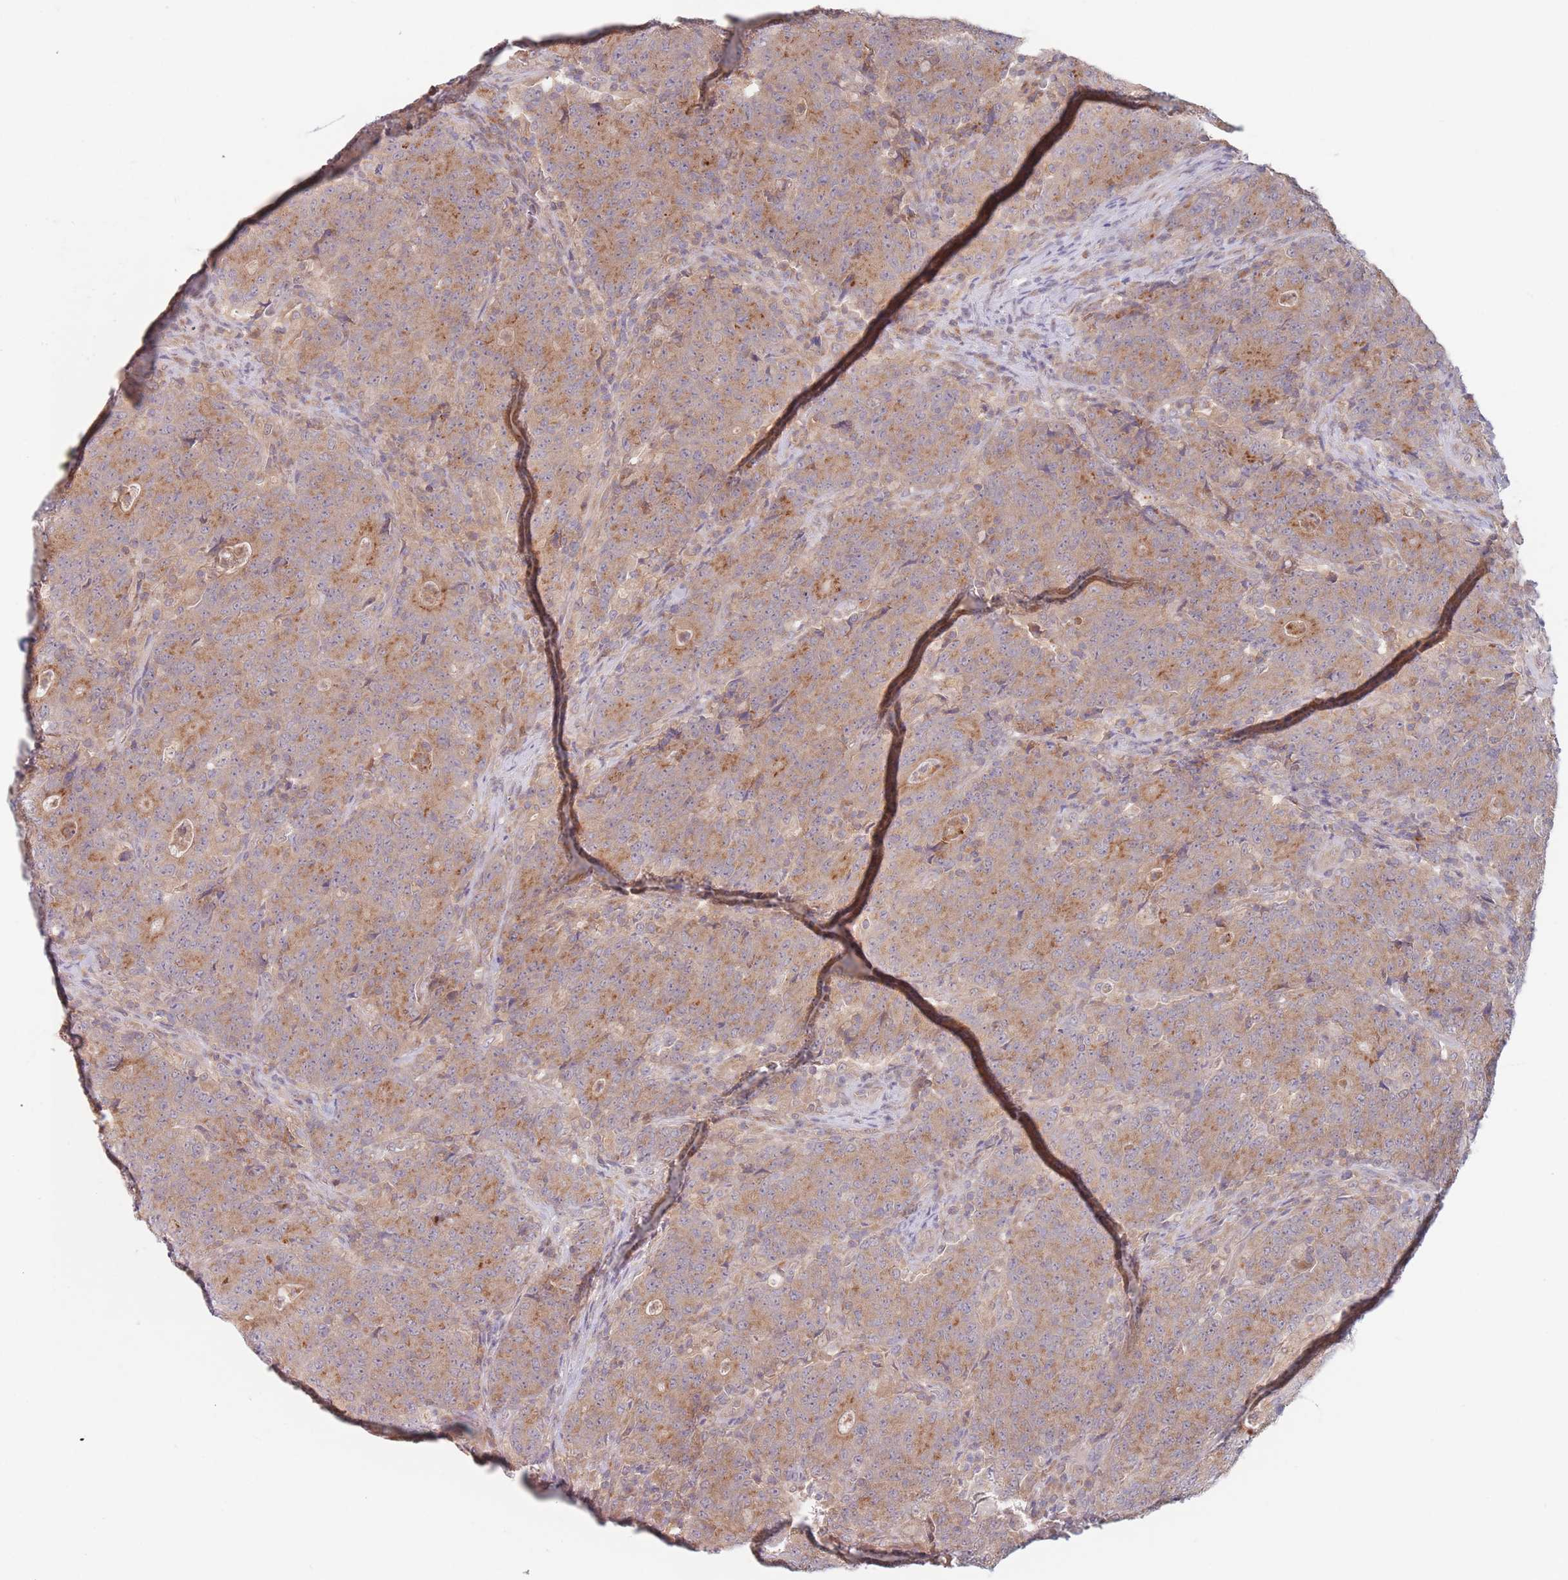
{"staining": {"intensity": "moderate", "quantity": "25%-75%", "location": "cytoplasmic/membranous"}, "tissue": "colorectal cancer", "cell_type": "Tumor cells", "image_type": "cancer", "snomed": [{"axis": "morphology", "description": "Adenocarcinoma, NOS"}, {"axis": "topography", "description": "Colon"}], "caption": "This image exhibits IHC staining of human colorectal cancer, with medium moderate cytoplasmic/membranous expression in about 25%-75% of tumor cells.", "gene": "PPM1A", "patient": {"sex": "female", "age": 75}}